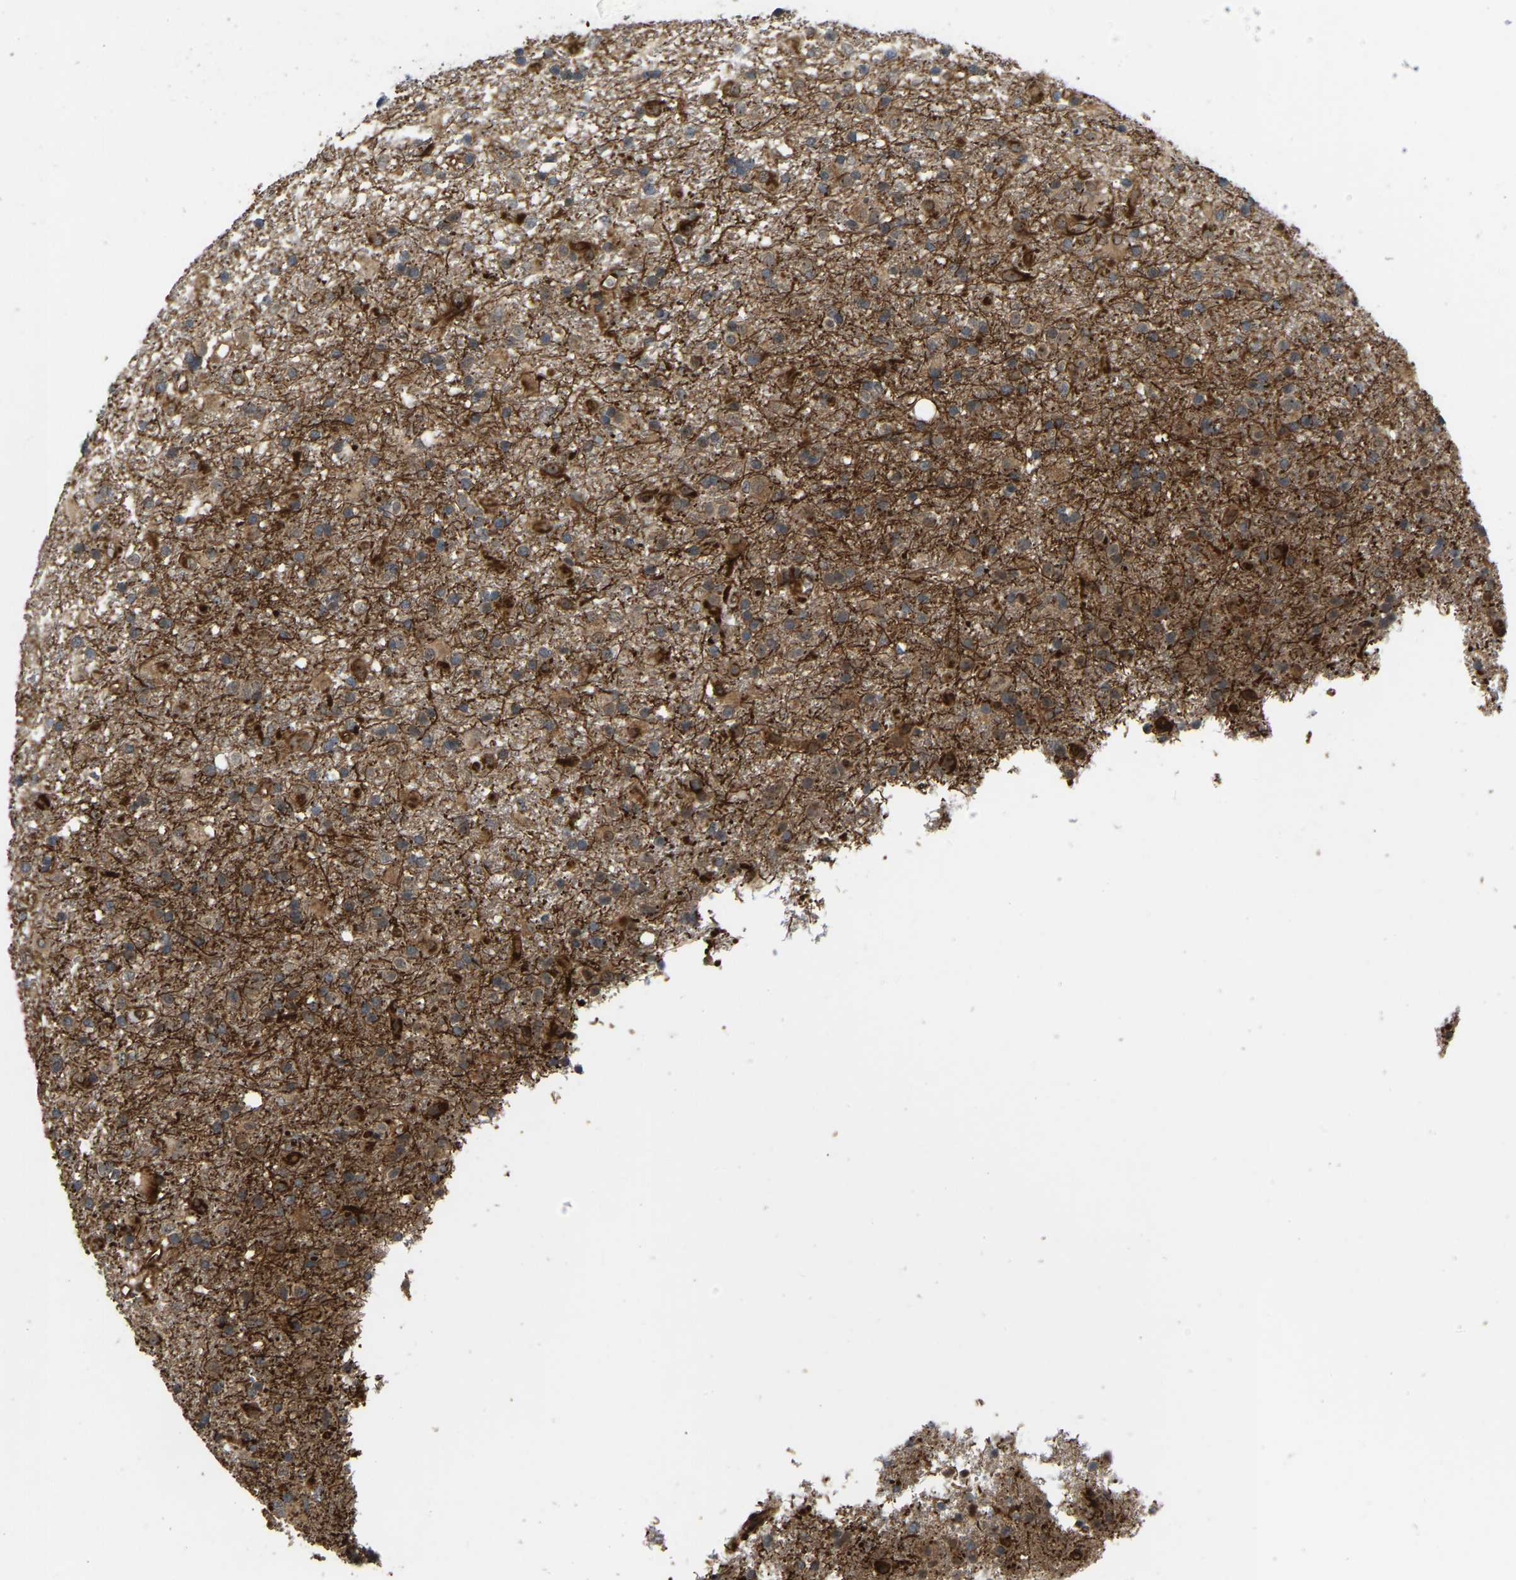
{"staining": {"intensity": "moderate", "quantity": "25%-75%", "location": "cytoplasmic/membranous"}, "tissue": "glioma", "cell_type": "Tumor cells", "image_type": "cancer", "snomed": [{"axis": "morphology", "description": "Glioma, malignant, Low grade"}, {"axis": "topography", "description": "Brain"}], "caption": "Tumor cells exhibit medium levels of moderate cytoplasmic/membranous staining in approximately 25%-75% of cells in glioma.", "gene": "LIMK2", "patient": {"sex": "male", "age": 65}}